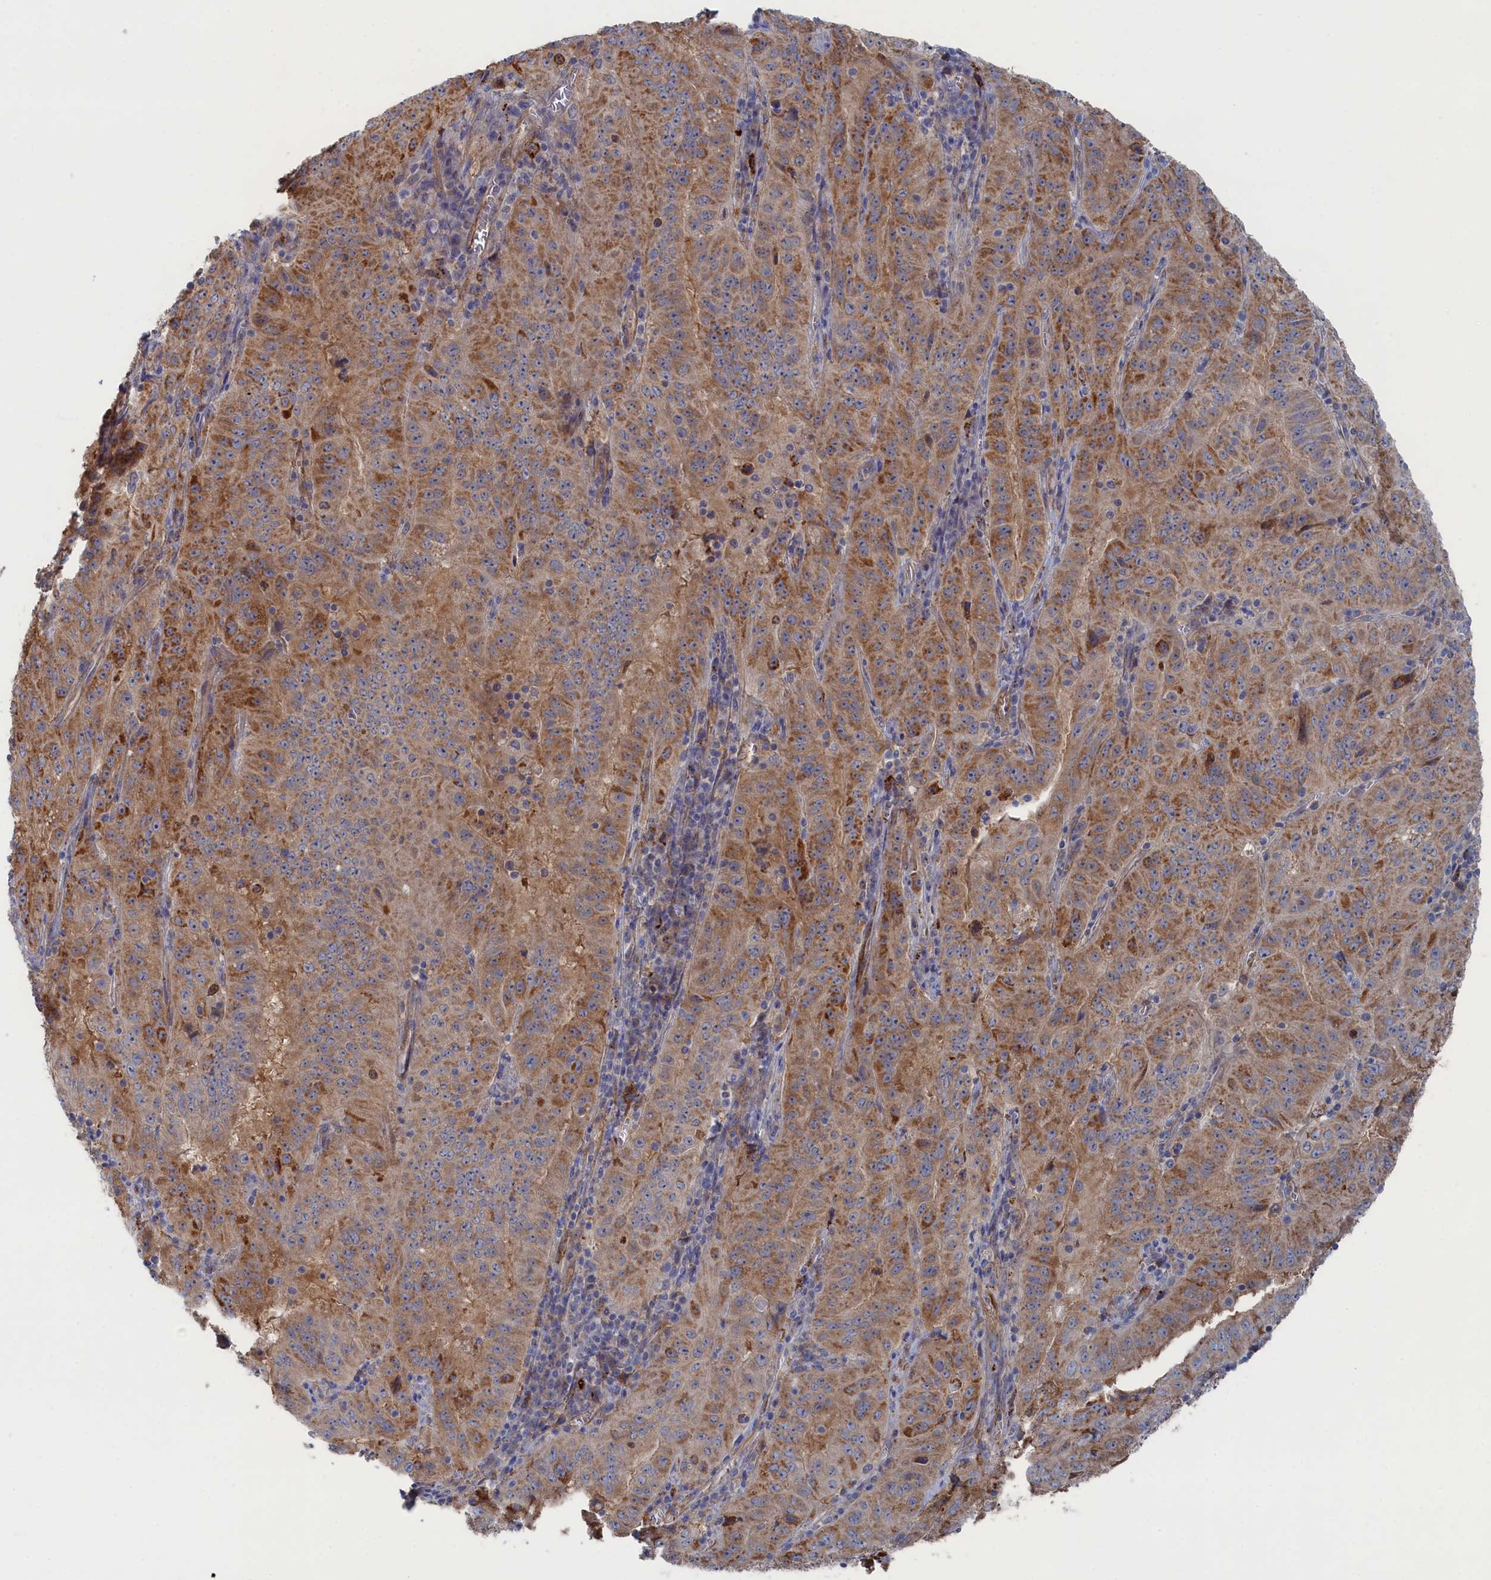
{"staining": {"intensity": "moderate", "quantity": ">75%", "location": "cytoplasmic/membranous"}, "tissue": "pancreatic cancer", "cell_type": "Tumor cells", "image_type": "cancer", "snomed": [{"axis": "morphology", "description": "Adenocarcinoma, NOS"}, {"axis": "topography", "description": "Pancreas"}], "caption": "Protein staining displays moderate cytoplasmic/membranous positivity in about >75% of tumor cells in adenocarcinoma (pancreatic). (Stains: DAB (3,3'-diaminobenzidine) in brown, nuclei in blue, Microscopy: brightfield microscopy at high magnification).", "gene": "FILIP1L", "patient": {"sex": "male", "age": 63}}